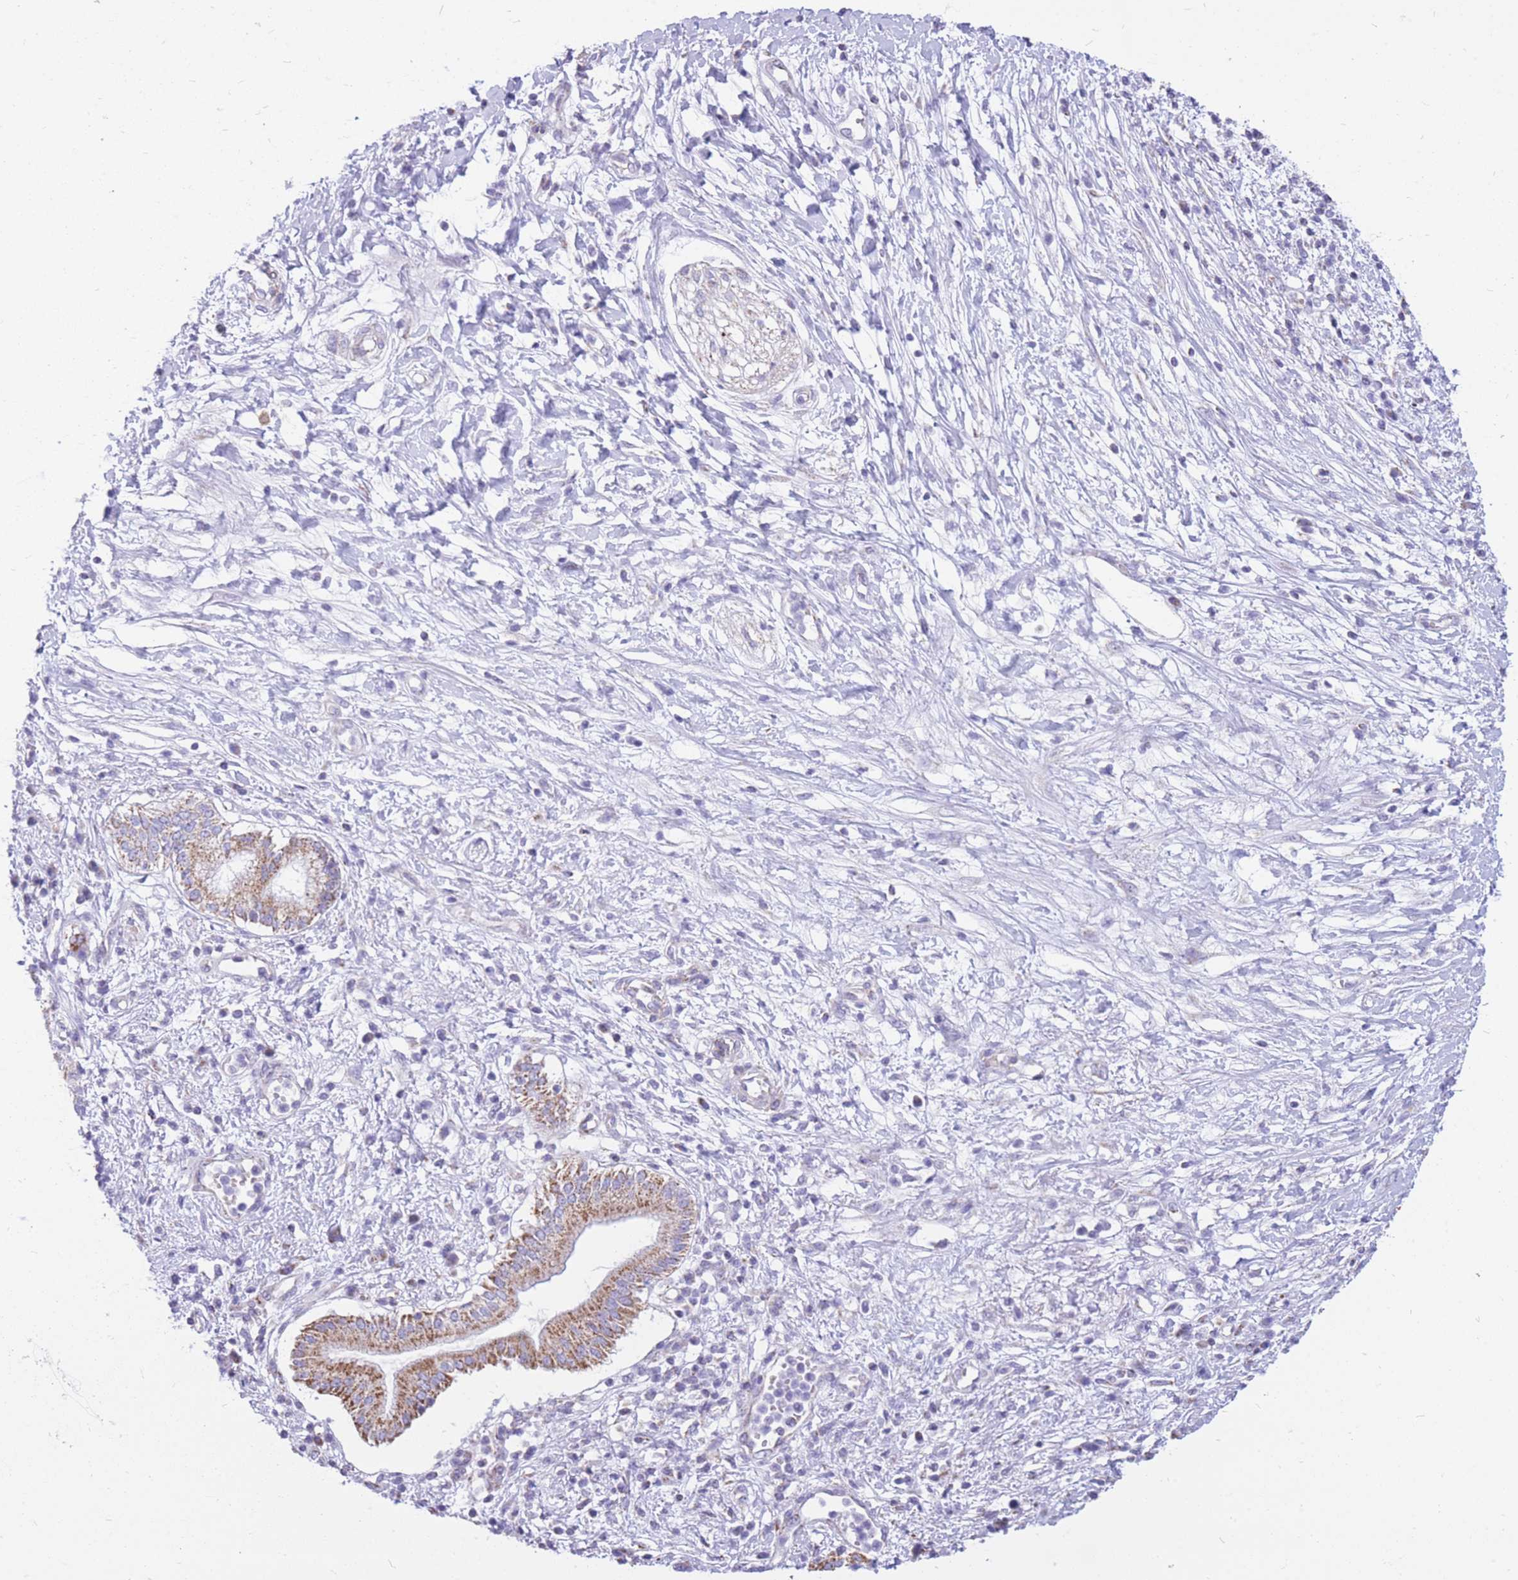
{"staining": {"intensity": "moderate", "quantity": ">75%", "location": "cytoplasmic/membranous"}, "tissue": "pancreatic cancer", "cell_type": "Tumor cells", "image_type": "cancer", "snomed": [{"axis": "morphology", "description": "Adenocarcinoma, NOS"}, {"axis": "topography", "description": "Pancreas"}], "caption": "This micrograph displays immunohistochemistry staining of adenocarcinoma (pancreatic), with medium moderate cytoplasmic/membranous expression in approximately >75% of tumor cells.", "gene": "PCSK1", "patient": {"sex": "male", "age": 68}}